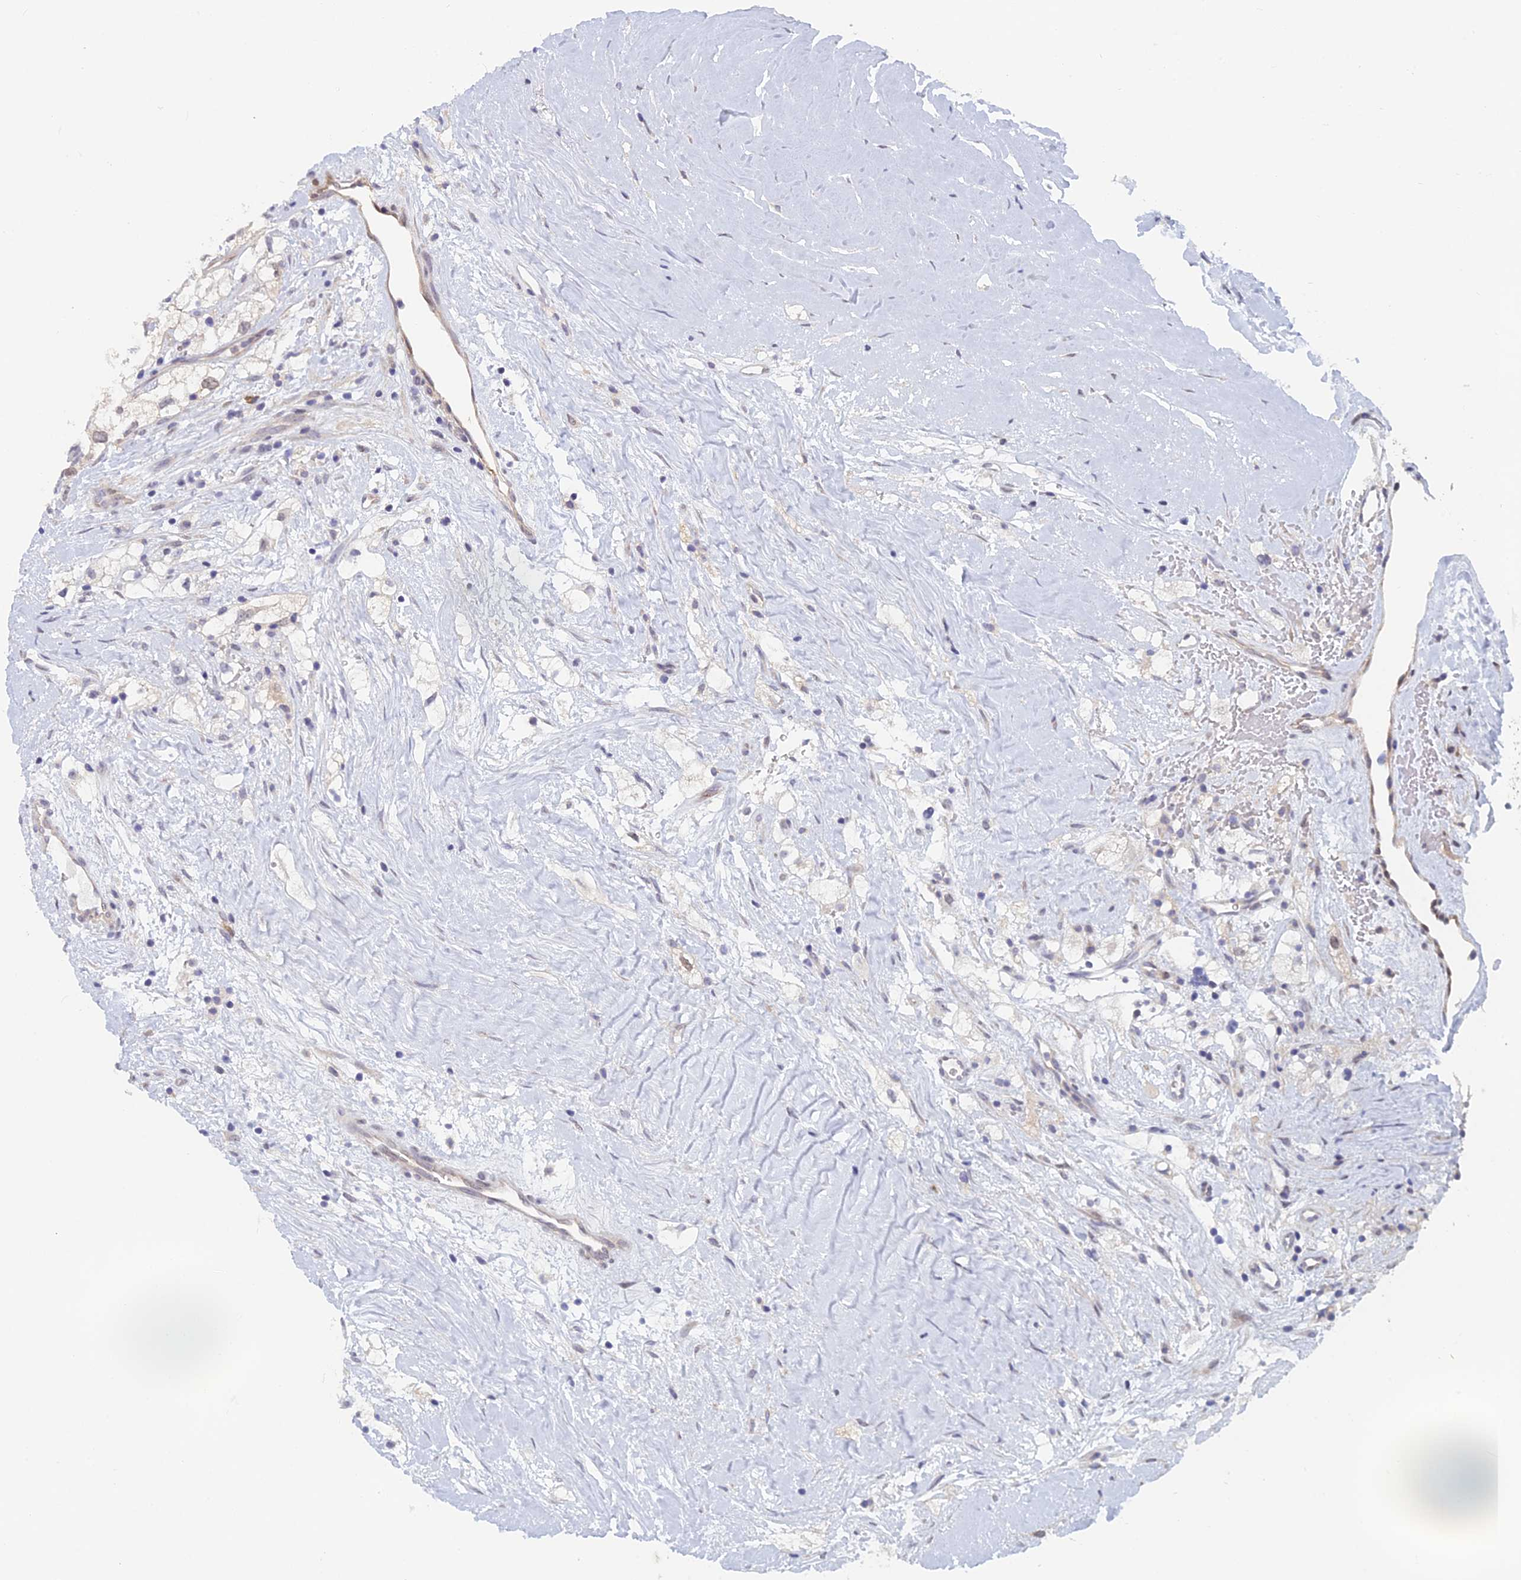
{"staining": {"intensity": "negative", "quantity": "none", "location": "none"}, "tissue": "renal cancer", "cell_type": "Tumor cells", "image_type": "cancer", "snomed": [{"axis": "morphology", "description": "Adenocarcinoma, NOS"}, {"axis": "topography", "description": "Kidney"}], "caption": "A micrograph of renal adenocarcinoma stained for a protein reveals no brown staining in tumor cells.", "gene": "SRA1", "patient": {"sex": "male", "age": 59}}